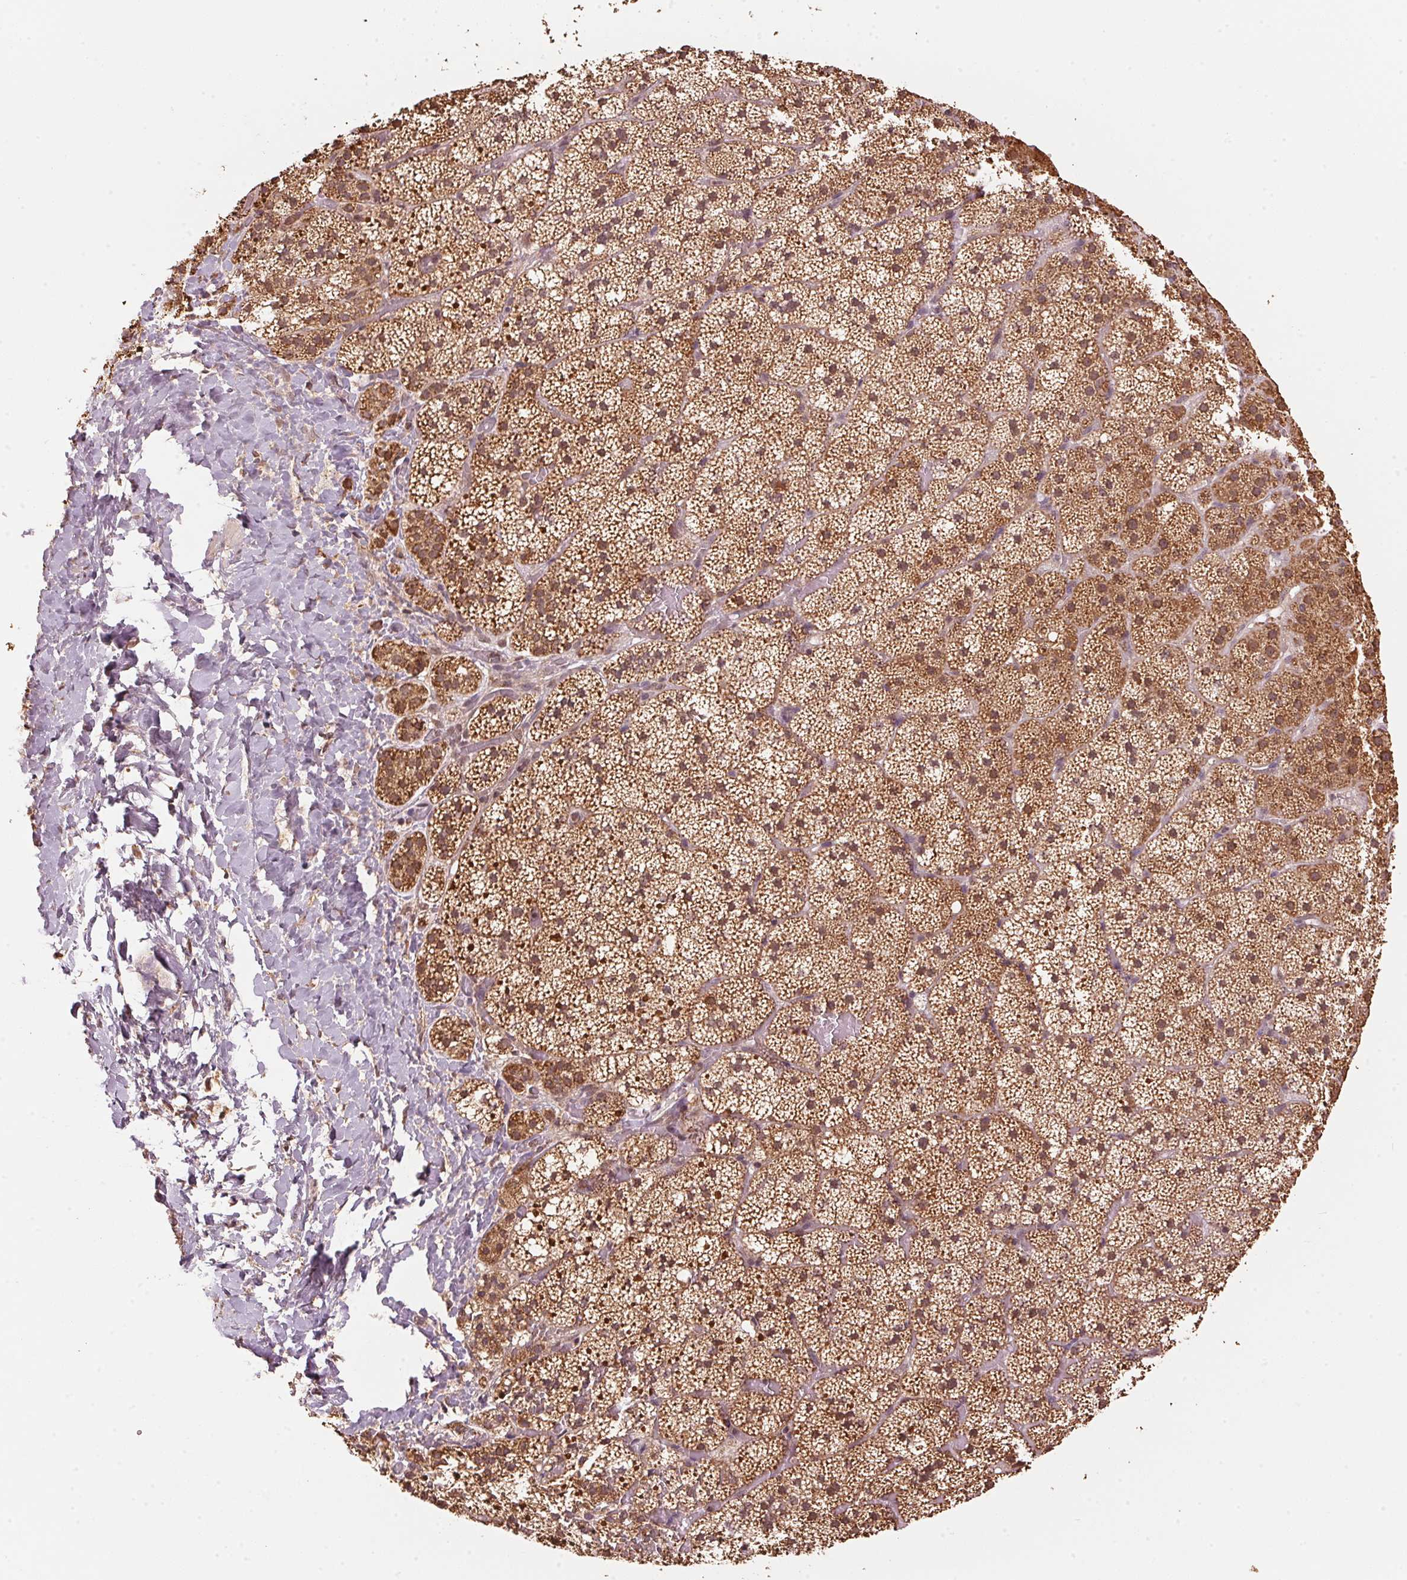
{"staining": {"intensity": "strong", "quantity": "25%-75%", "location": "cytoplasmic/membranous"}, "tissue": "adrenal gland", "cell_type": "Glandular cells", "image_type": "normal", "snomed": [{"axis": "morphology", "description": "Normal tissue, NOS"}, {"axis": "topography", "description": "Adrenal gland"}], "caption": "An immunohistochemistry (IHC) image of normal tissue is shown. Protein staining in brown highlights strong cytoplasmic/membranous positivity in adrenal gland within glandular cells. (Brightfield microscopy of DAB IHC at high magnification).", "gene": "ARHGAP6", "patient": {"sex": "male", "age": 53}}